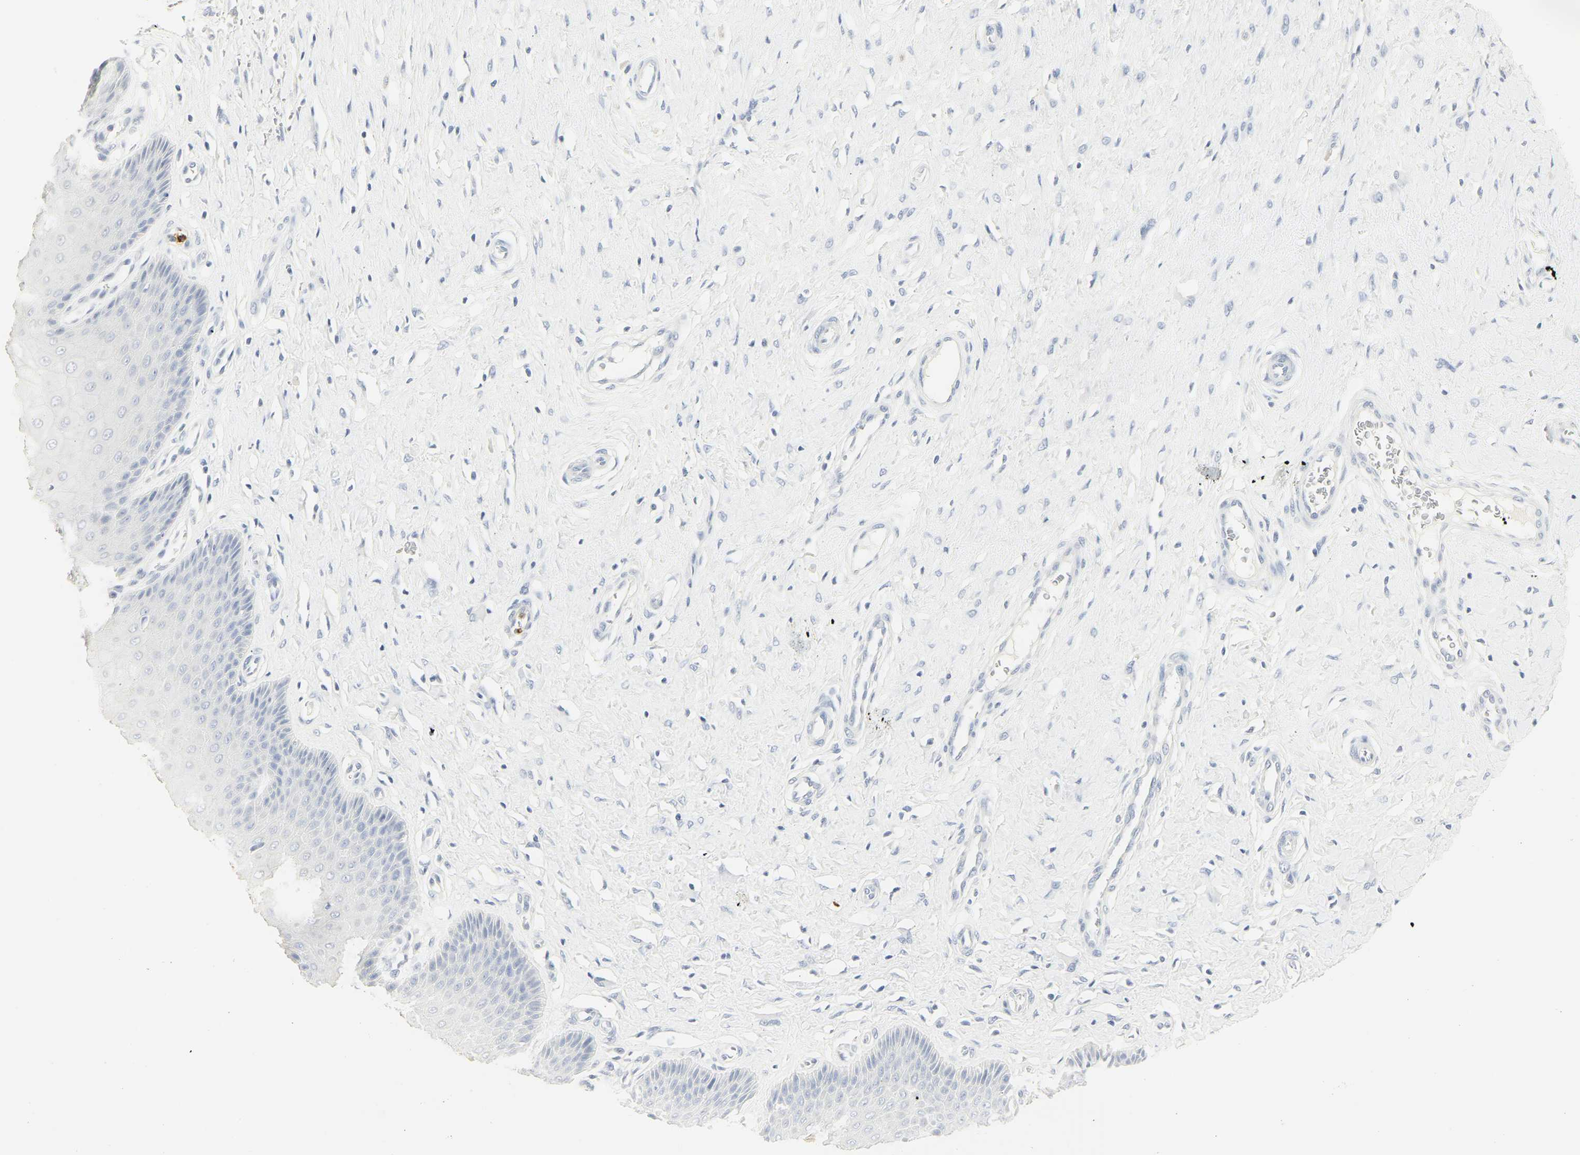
{"staining": {"intensity": "weak", "quantity": "<25%", "location": "cytoplasmic/membranous"}, "tissue": "cervix", "cell_type": "Glandular cells", "image_type": "normal", "snomed": [{"axis": "morphology", "description": "Normal tissue, NOS"}, {"axis": "topography", "description": "Cervix"}], "caption": "Immunohistochemistry histopathology image of unremarkable cervix: cervix stained with DAB demonstrates no significant protein staining in glandular cells.", "gene": "CEACAM5", "patient": {"sex": "female", "age": 55}}